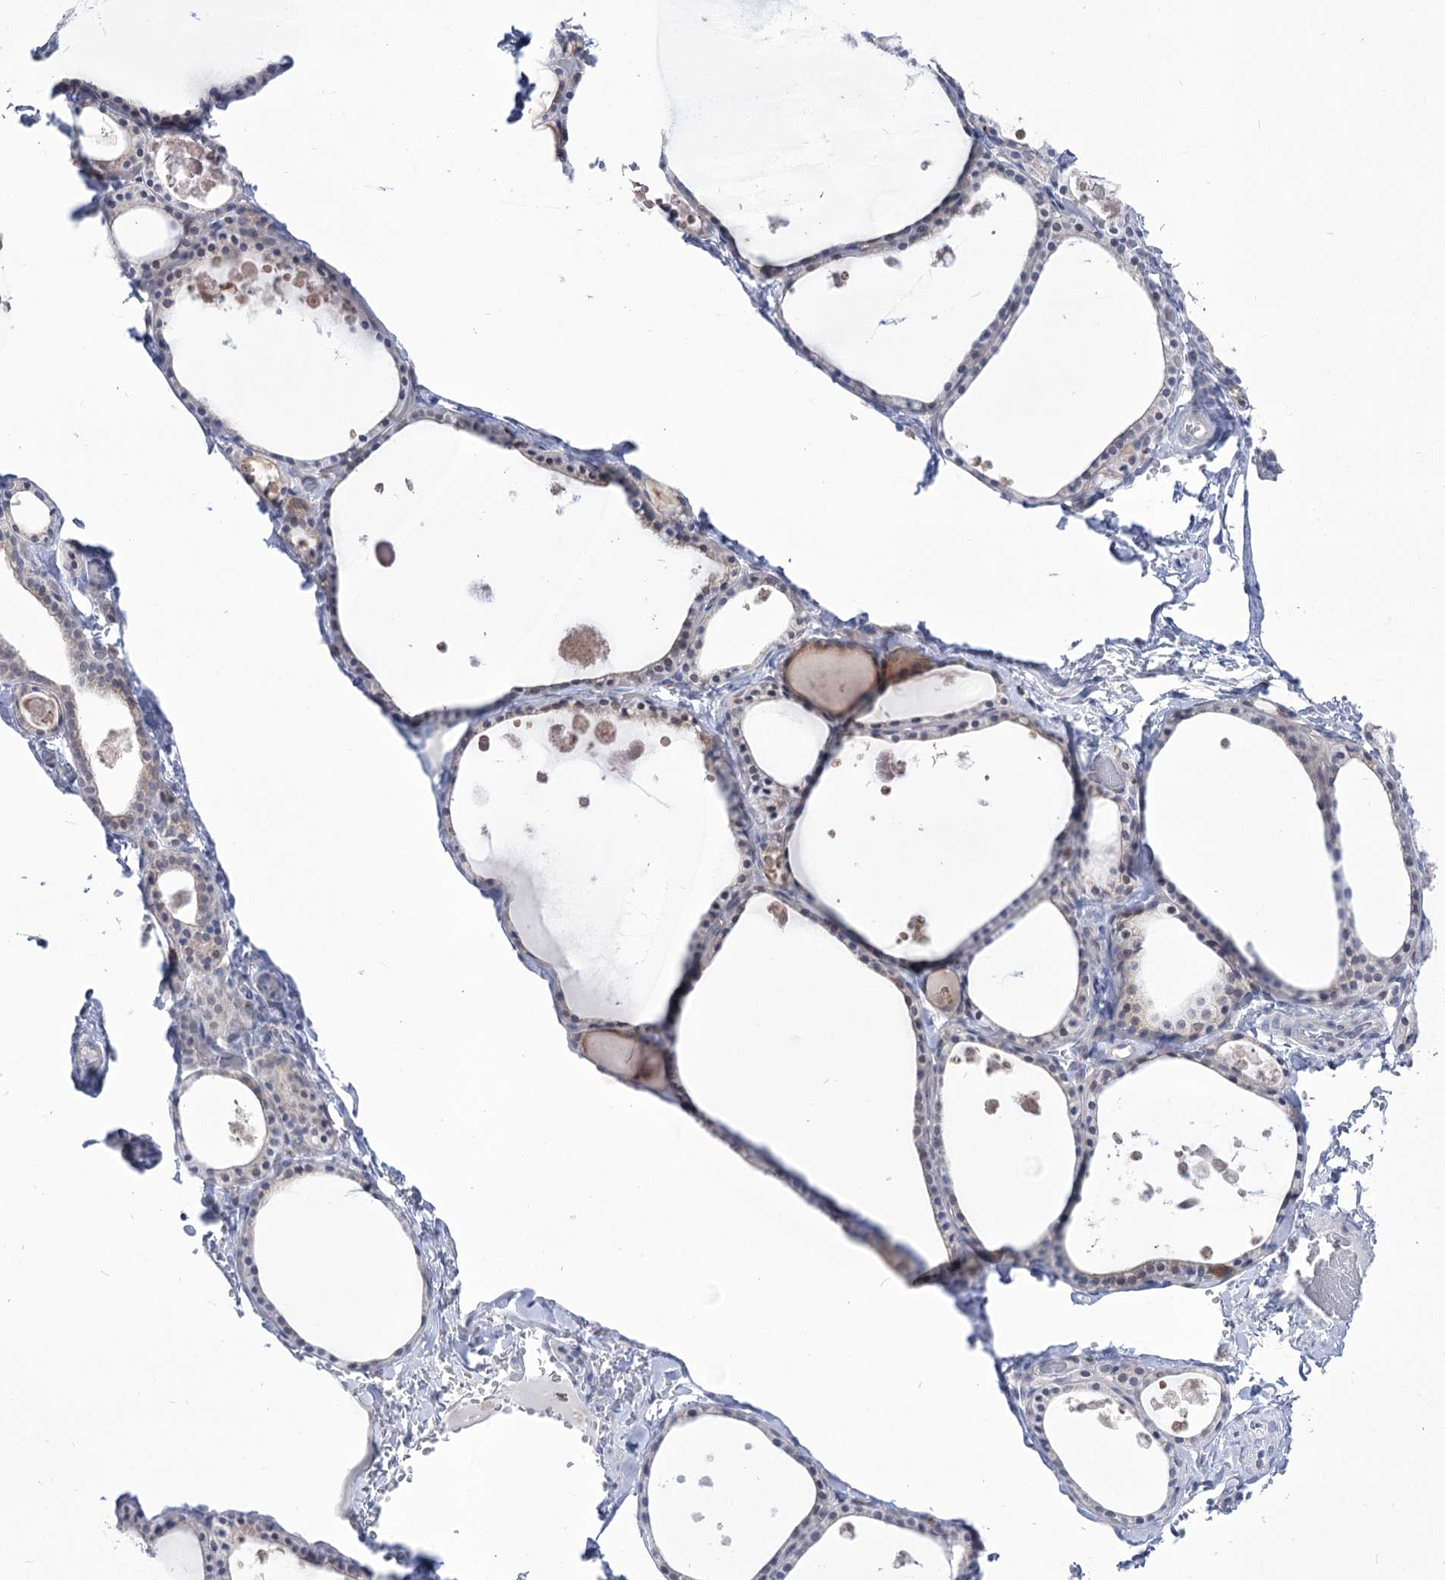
{"staining": {"intensity": "negative", "quantity": "none", "location": "none"}, "tissue": "thyroid gland", "cell_type": "Glandular cells", "image_type": "normal", "snomed": [{"axis": "morphology", "description": "Normal tissue, NOS"}, {"axis": "topography", "description": "Thyroid gland"}], "caption": "Immunohistochemical staining of normal thyroid gland shows no significant positivity in glandular cells. (Brightfield microscopy of DAB (3,3'-diaminobenzidine) immunohistochemistry (IHC) at high magnification).", "gene": "BEND7", "patient": {"sex": "male", "age": 56}}